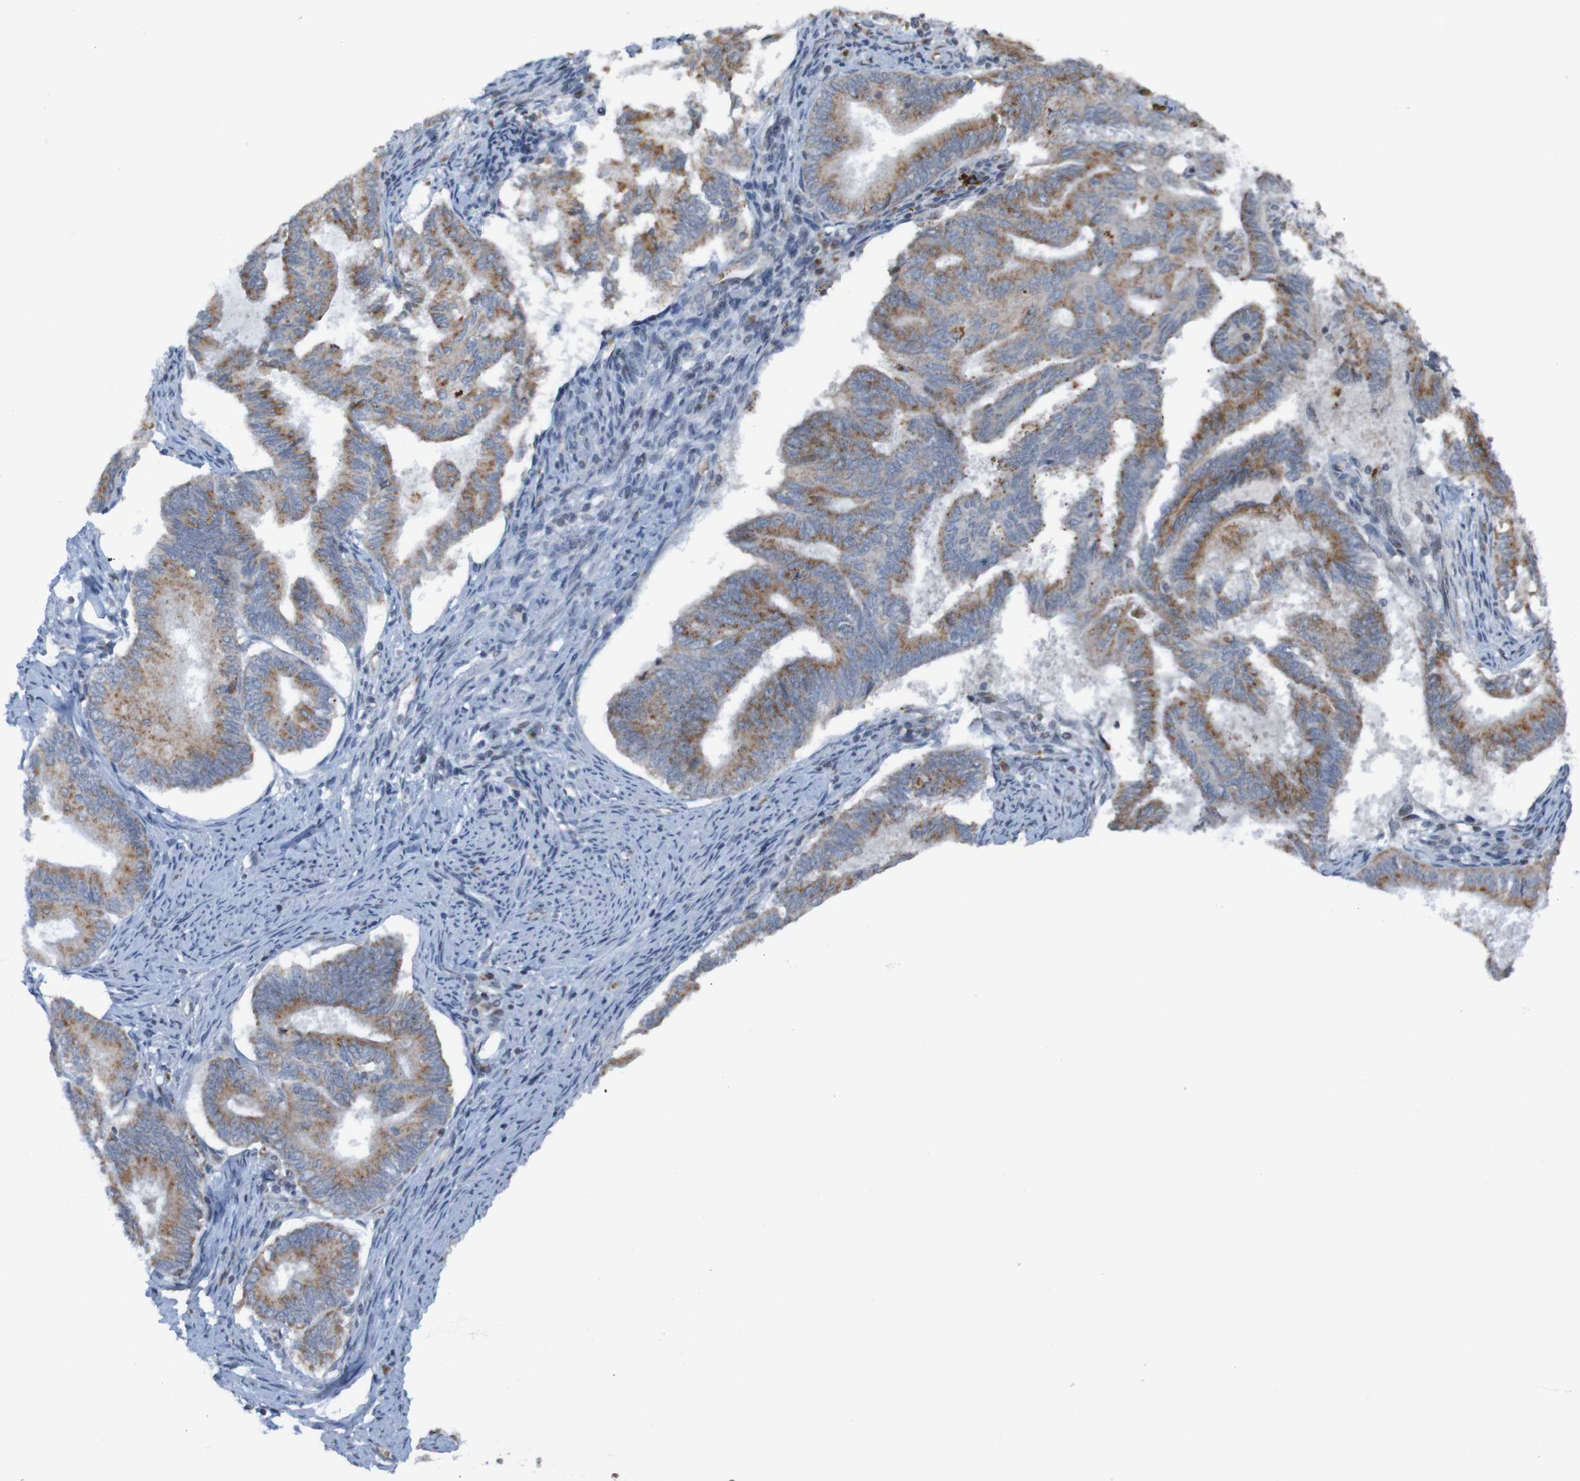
{"staining": {"intensity": "moderate", "quantity": ">75%", "location": "cytoplasmic/membranous"}, "tissue": "endometrial cancer", "cell_type": "Tumor cells", "image_type": "cancer", "snomed": [{"axis": "morphology", "description": "Adenocarcinoma, NOS"}, {"axis": "topography", "description": "Endometrium"}], "caption": "Moderate cytoplasmic/membranous expression for a protein is appreciated in about >75% of tumor cells of adenocarcinoma (endometrial) using IHC.", "gene": "UNG", "patient": {"sex": "female", "age": 86}}